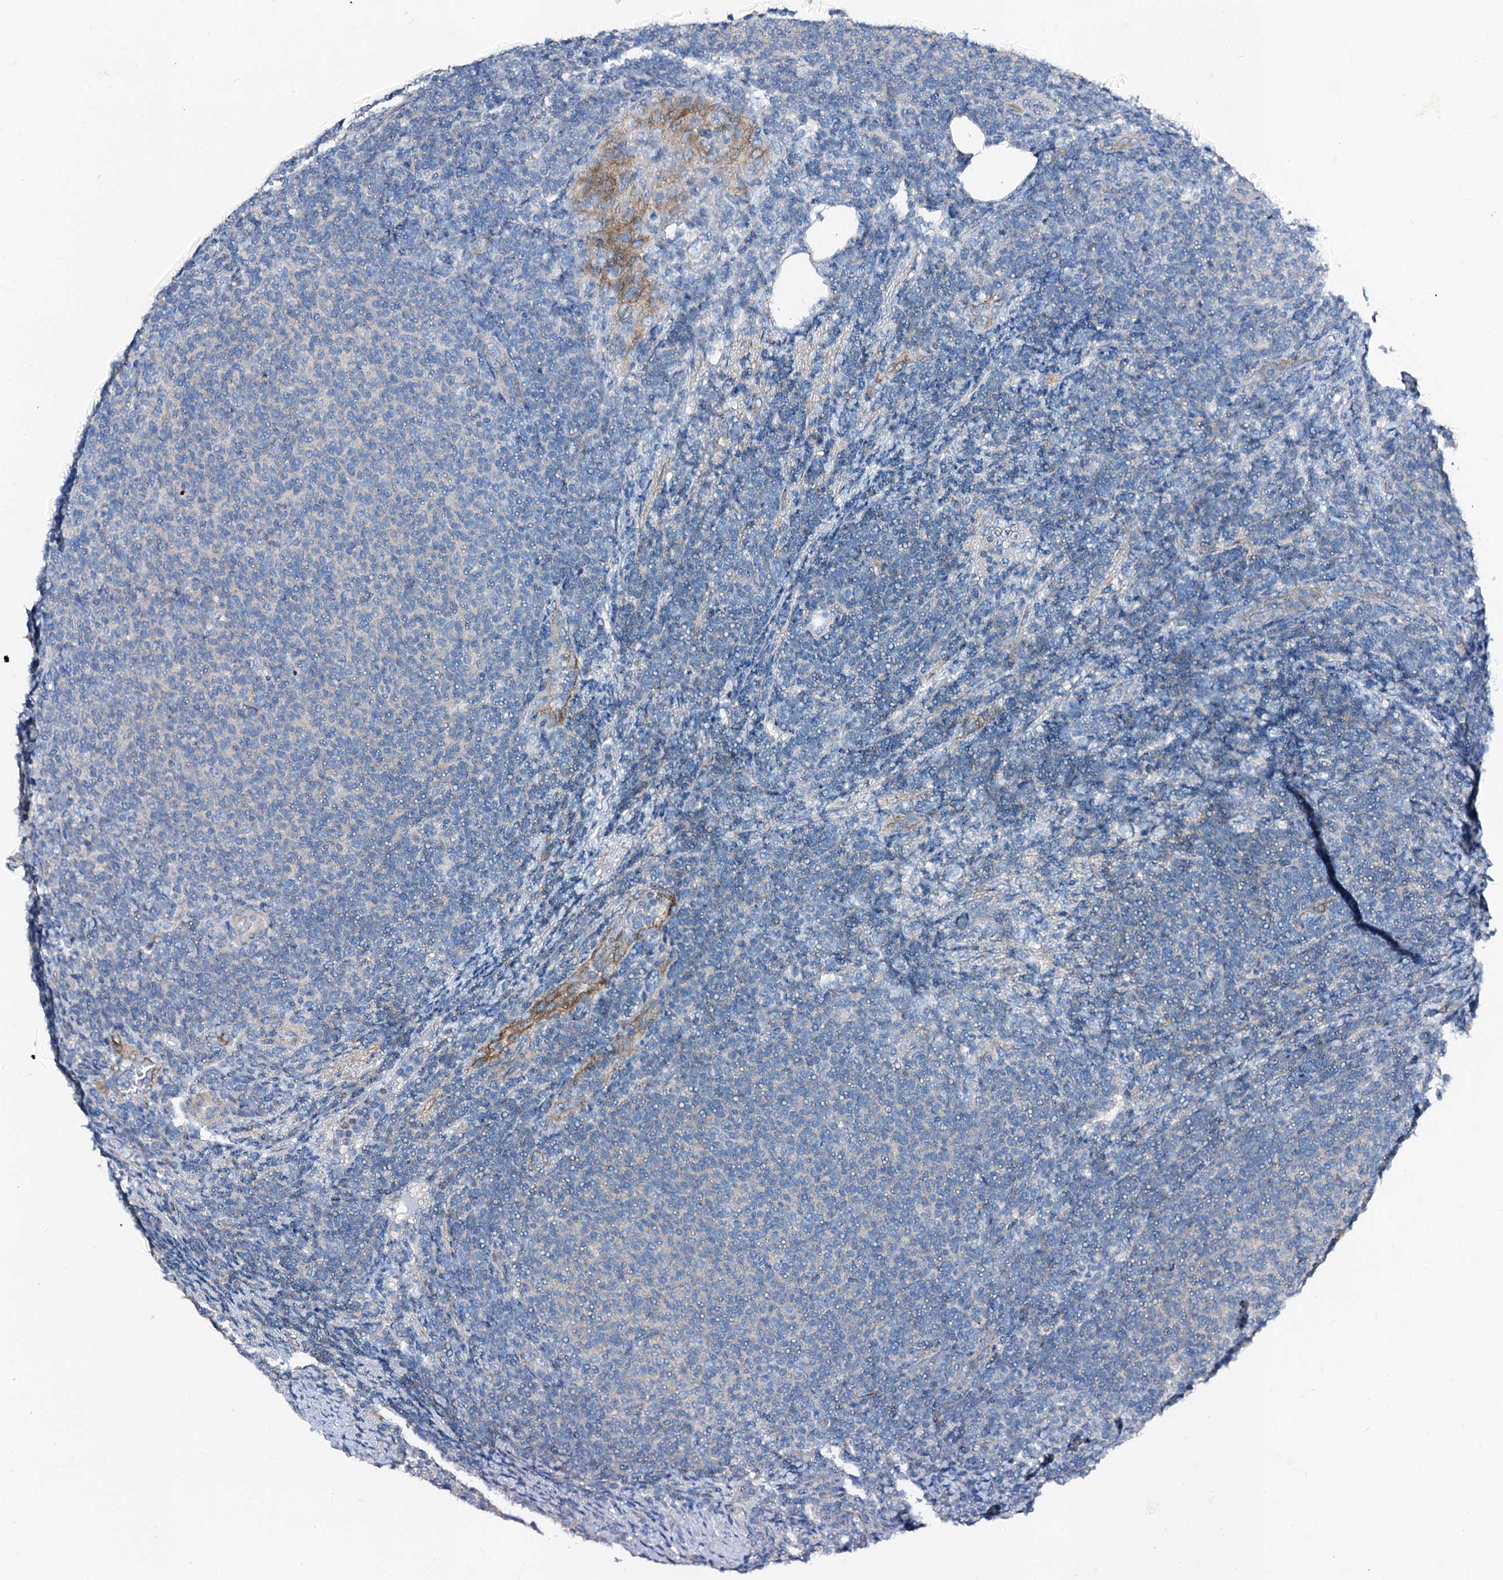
{"staining": {"intensity": "negative", "quantity": "none", "location": "none"}, "tissue": "lymphoma", "cell_type": "Tumor cells", "image_type": "cancer", "snomed": [{"axis": "morphology", "description": "Malignant lymphoma, non-Hodgkin's type, Low grade"}, {"axis": "topography", "description": "Lymph node"}], "caption": "There is no significant expression in tumor cells of low-grade malignant lymphoma, non-Hodgkin's type. (DAB immunohistochemistry (IHC) visualized using brightfield microscopy, high magnification).", "gene": "FIBIN", "patient": {"sex": "male", "age": 66}}